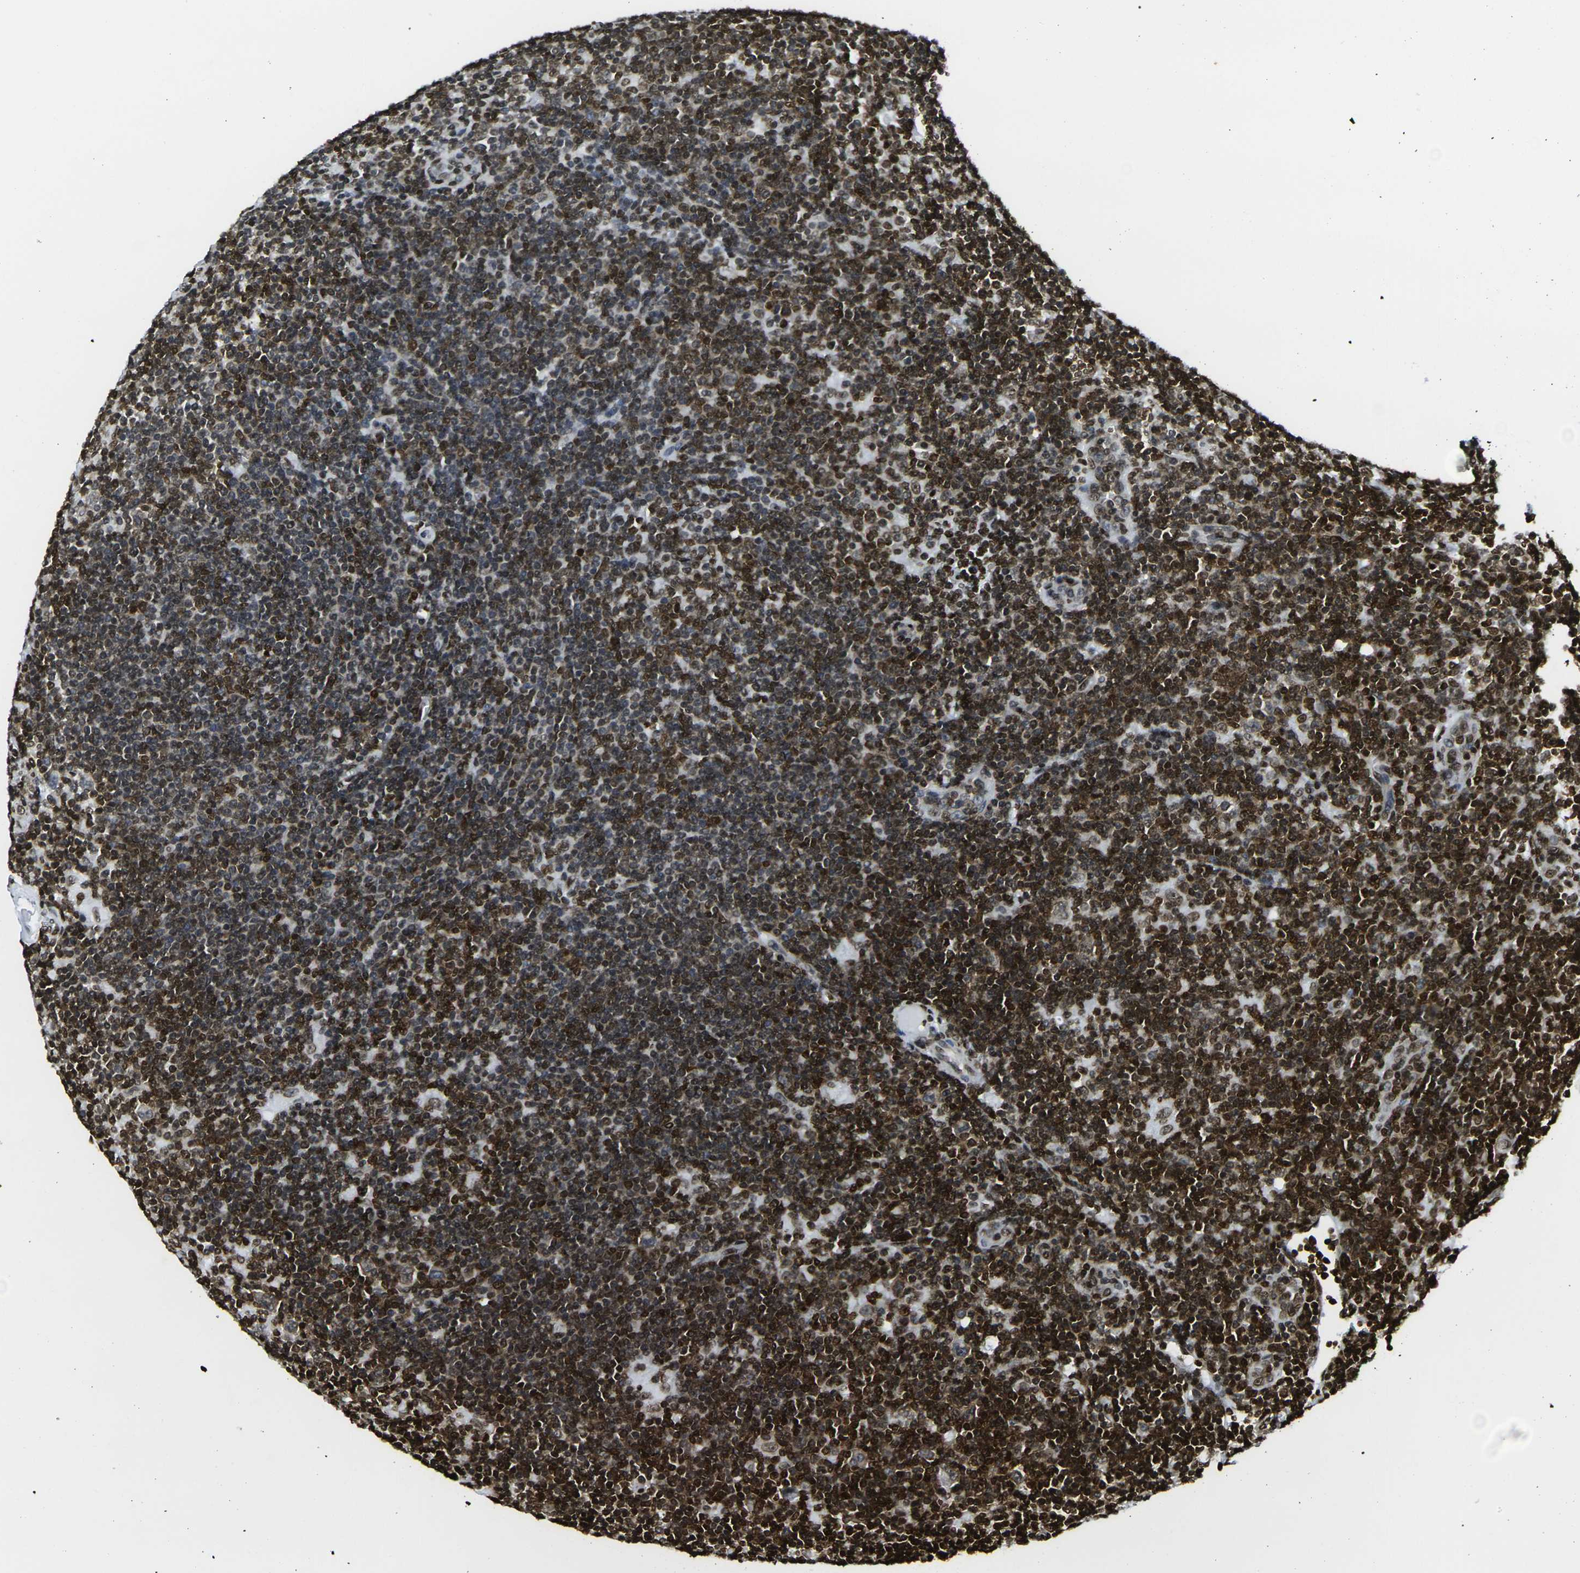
{"staining": {"intensity": "weak", "quantity": "<25%", "location": "nuclear"}, "tissue": "lymphoma", "cell_type": "Tumor cells", "image_type": "cancer", "snomed": [{"axis": "morphology", "description": "Hodgkin's disease, NOS"}, {"axis": "topography", "description": "Lymph node"}], "caption": "Hodgkin's disease was stained to show a protein in brown. There is no significant positivity in tumor cells.", "gene": "H2AX", "patient": {"sex": "female", "age": 57}}